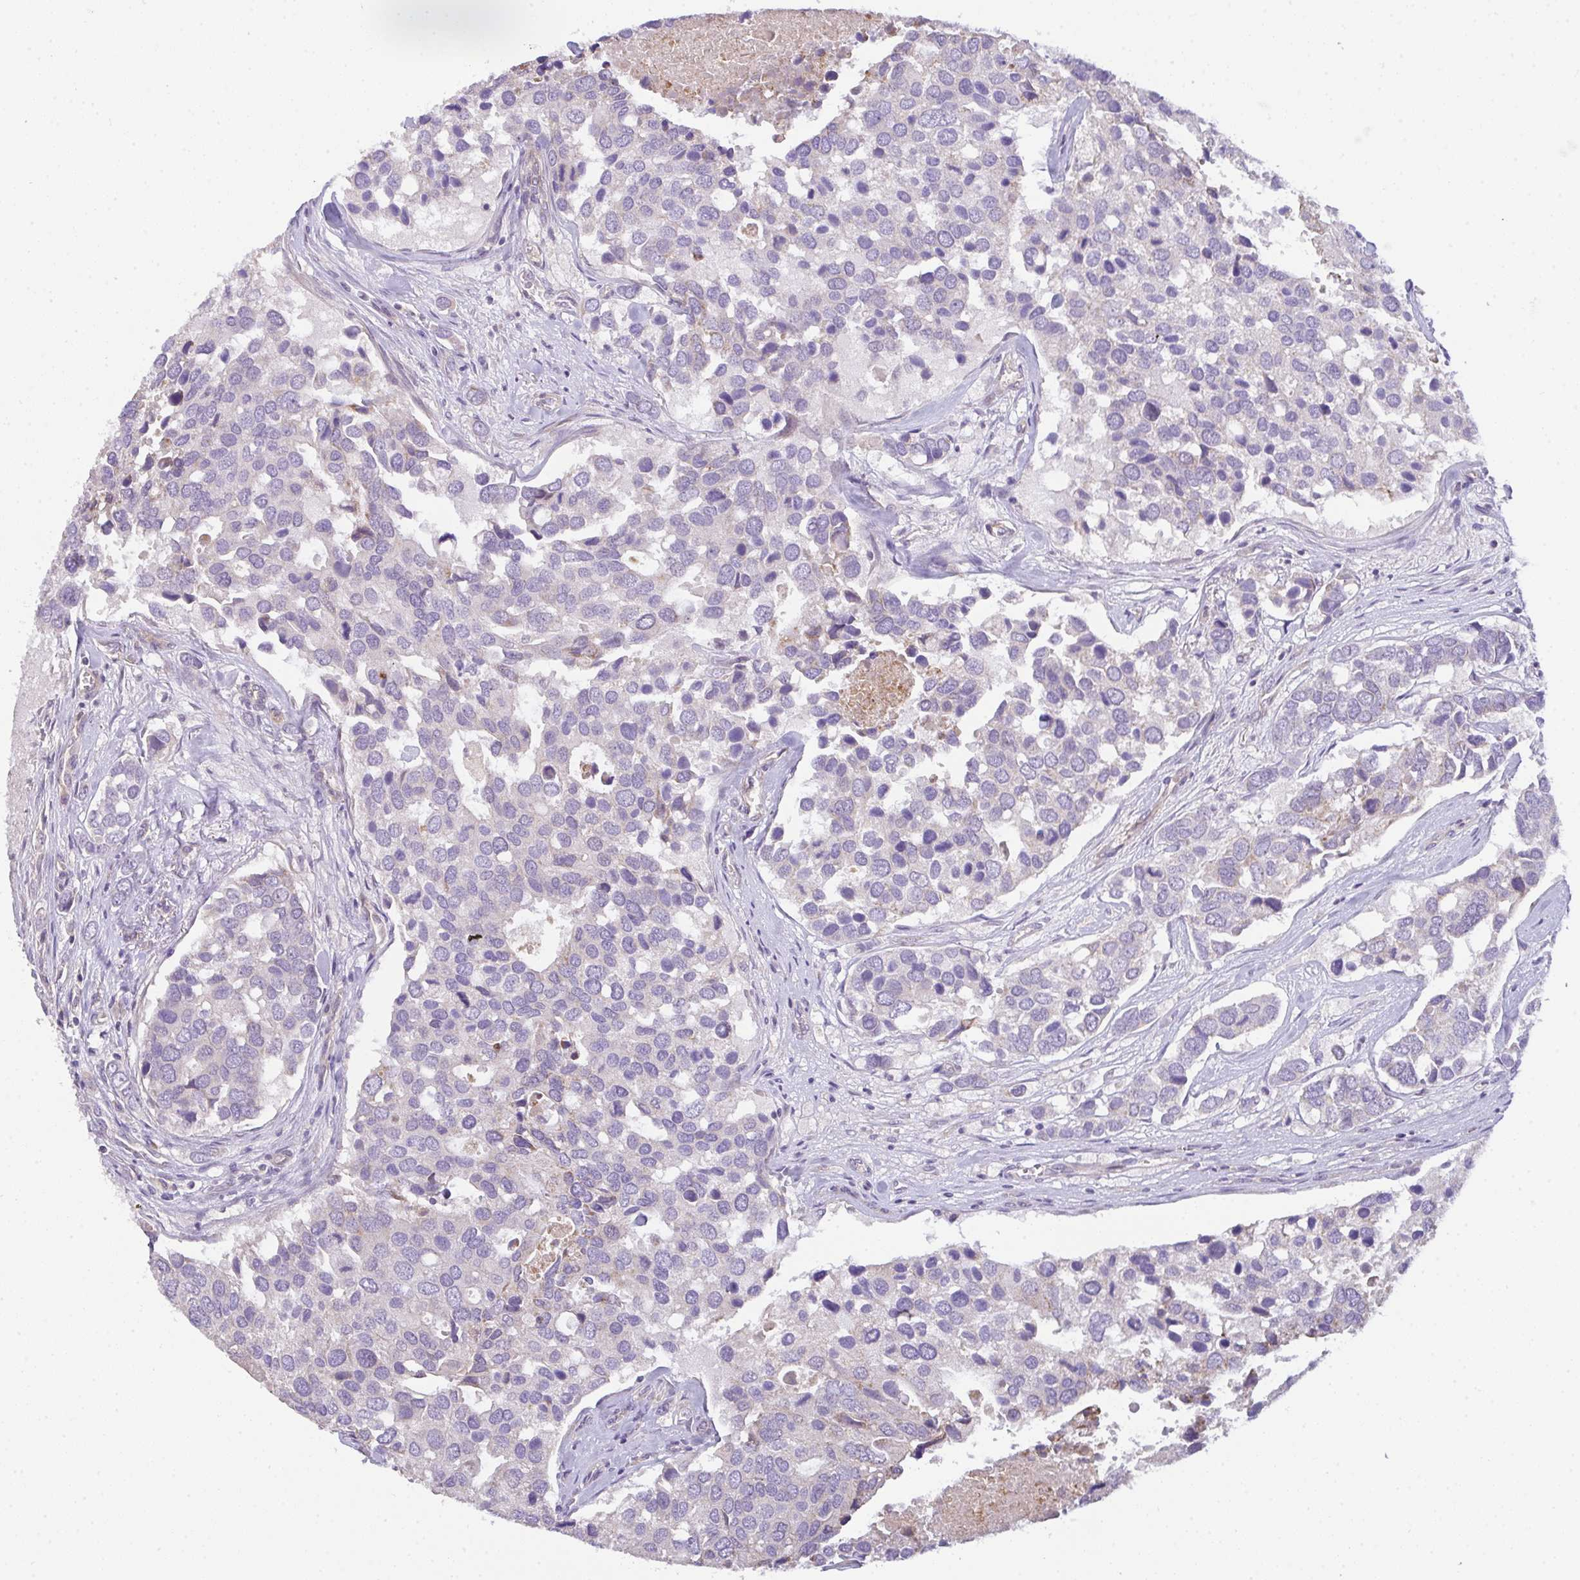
{"staining": {"intensity": "negative", "quantity": "none", "location": "none"}, "tissue": "breast cancer", "cell_type": "Tumor cells", "image_type": "cancer", "snomed": [{"axis": "morphology", "description": "Duct carcinoma"}, {"axis": "topography", "description": "Breast"}], "caption": "Human breast cancer stained for a protein using immunohistochemistry (IHC) demonstrates no staining in tumor cells.", "gene": "FILIP1", "patient": {"sex": "female", "age": 83}}